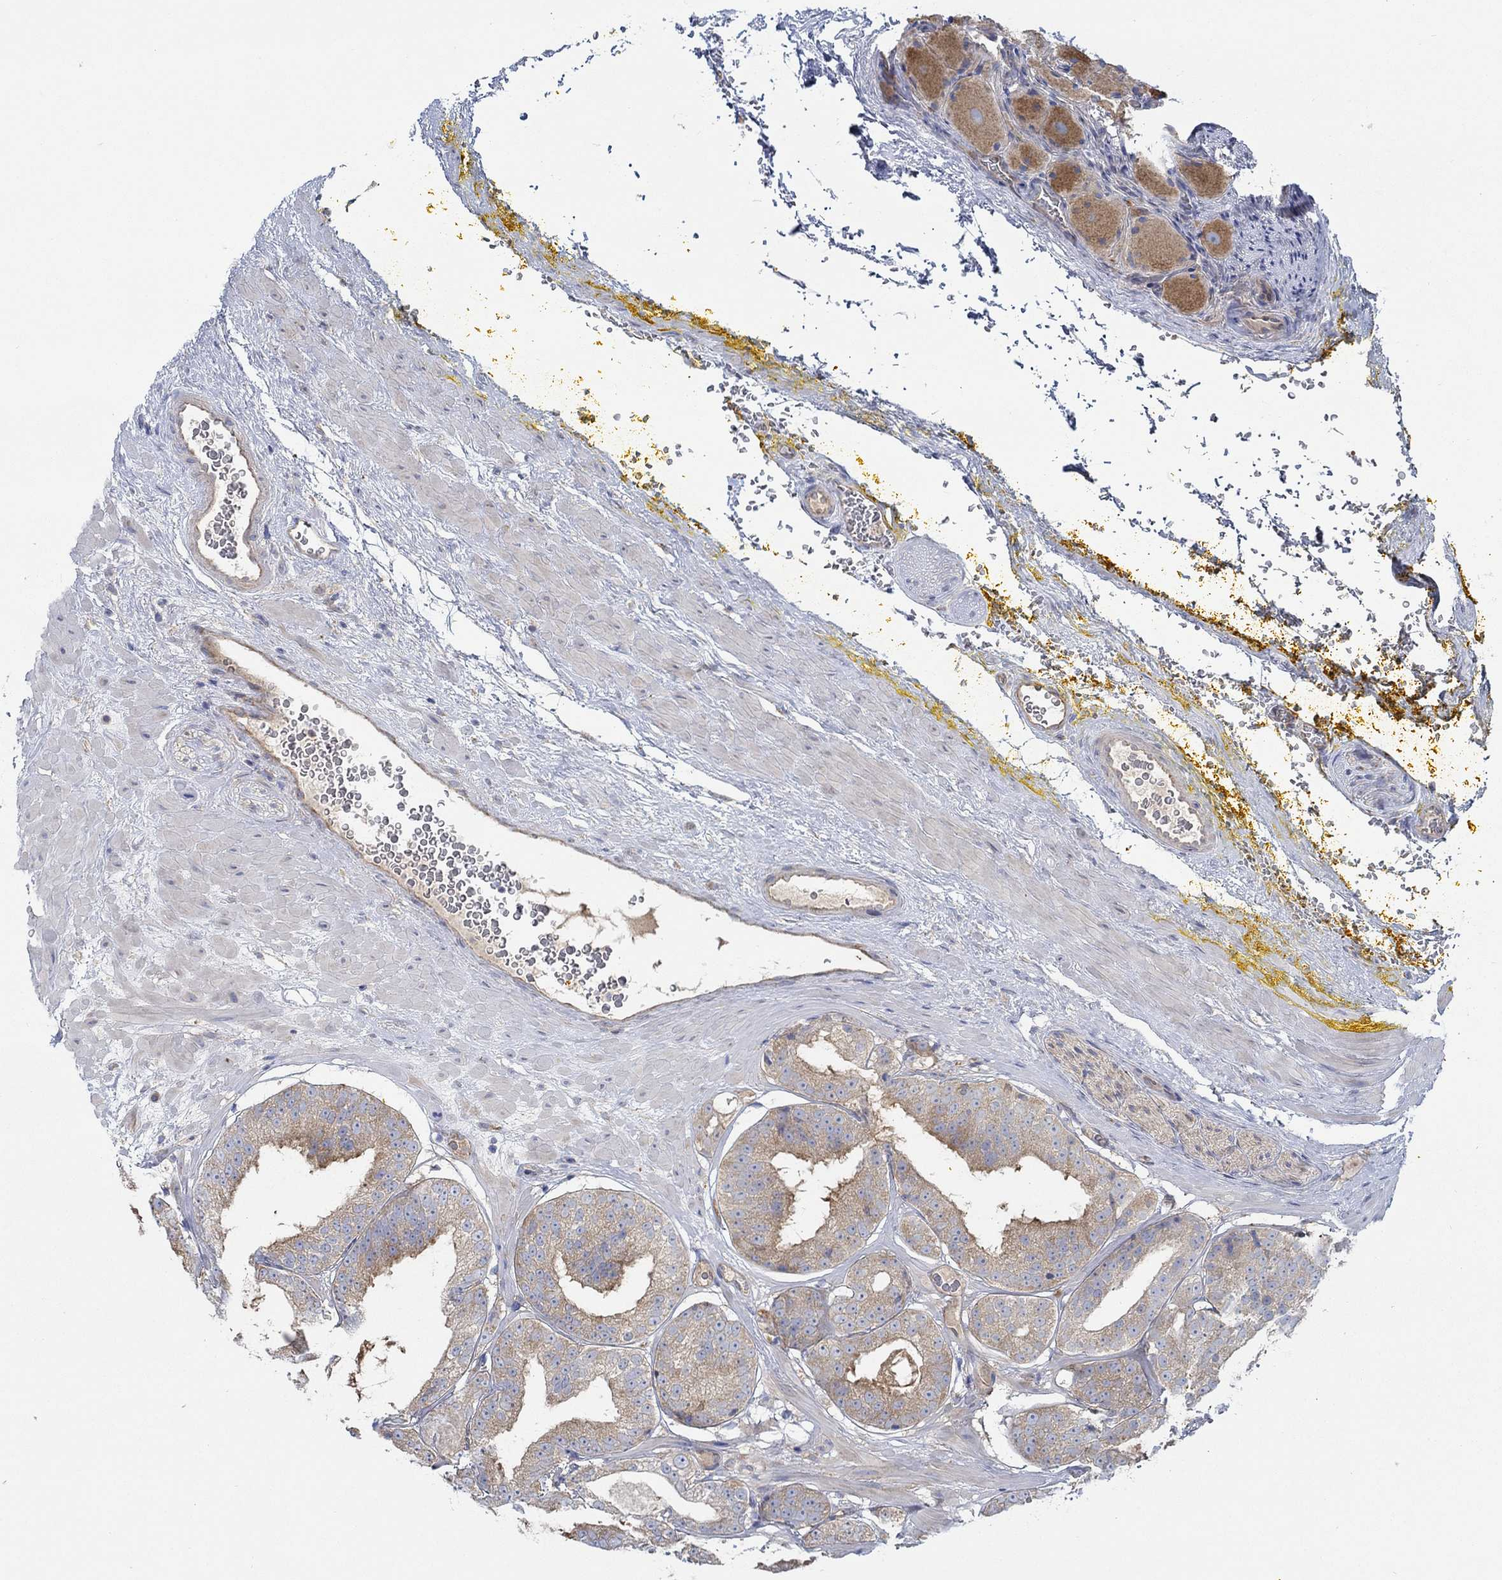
{"staining": {"intensity": "moderate", "quantity": "25%-75%", "location": "cytoplasmic/membranous"}, "tissue": "prostate cancer", "cell_type": "Tumor cells", "image_type": "cancer", "snomed": [{"axis": "morphology", "description": "Adenocarcinoma, Low grade"}, {"axis": "topography", "description": "Prostate"}], "caption": "Immunohistochemical staining of prostate cancer shows moderate cytoplasmic/membranous protein expression in about 25%-75% of tumor cells.", "gene": "SPAG9", "patient": {"sex": "male", "age": 60}}